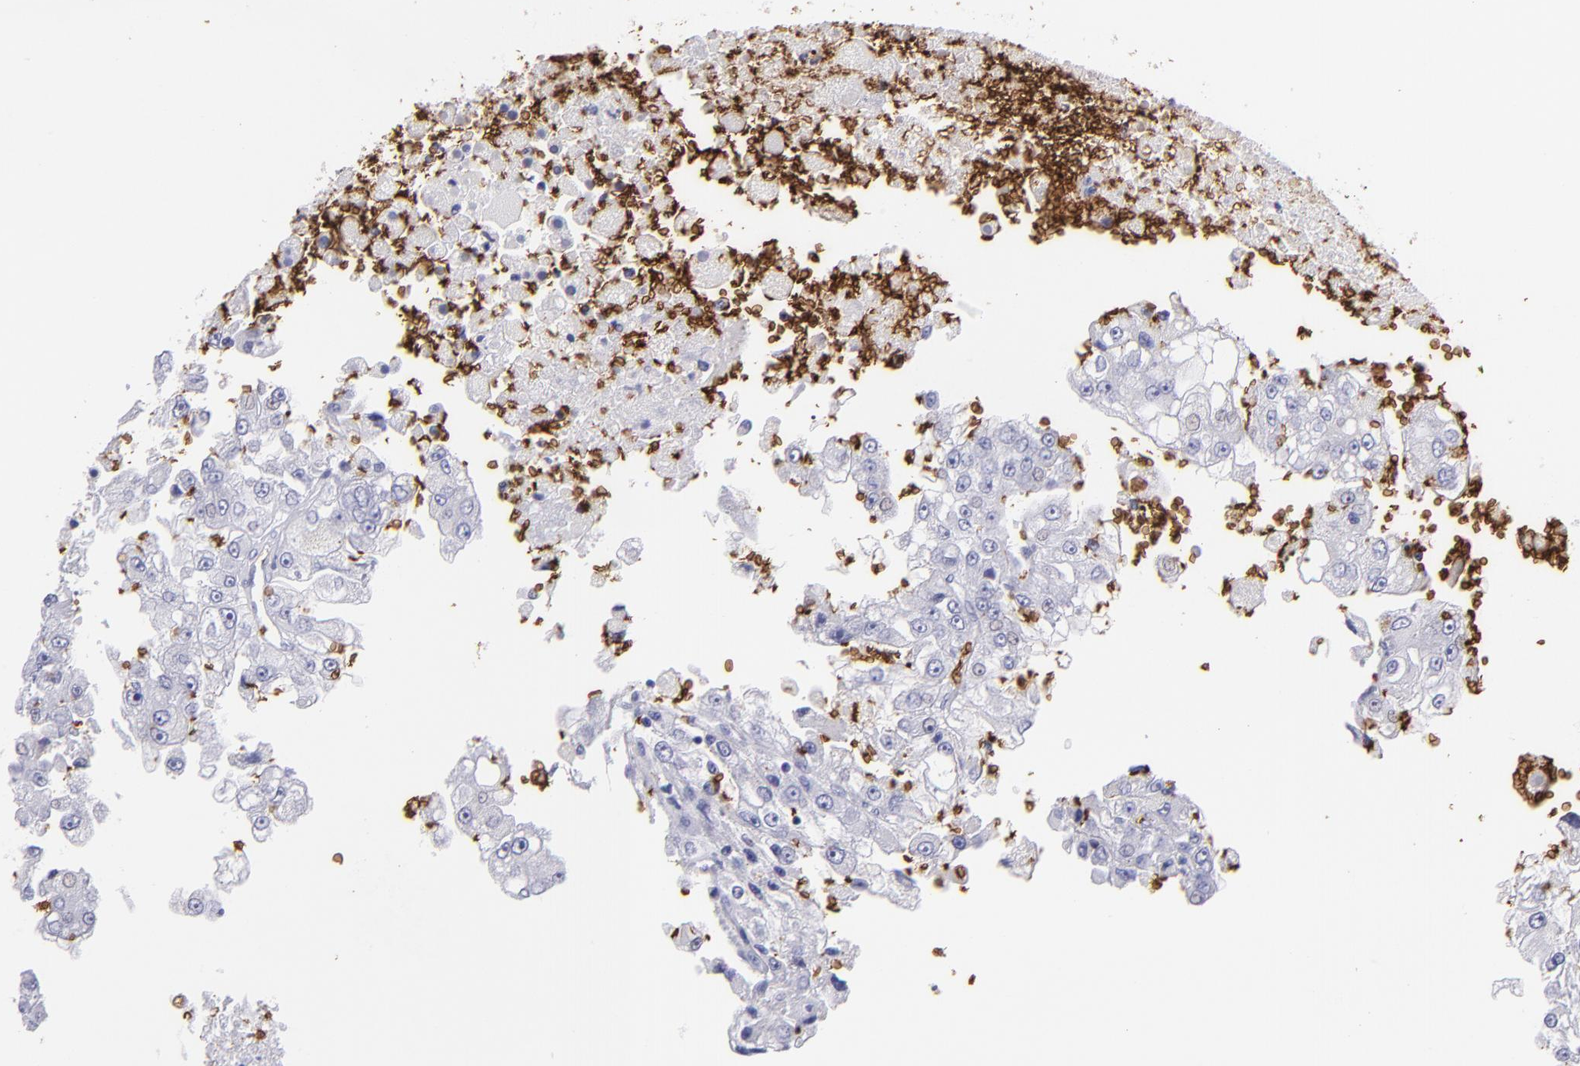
{"staining": {"intensity": "negative", "quantity": "none", "location": "none"}, "tissue": "renal cancer", "cell_type": "Tumor cells", "image_type": "cancer", "snomed": [{"axis": "morphology", "description": "Adenocarcinoma, NOS"}, {"axis": "topography", "description": "Kidney"}], "caption": "Tumor cells show no significant expression in adenocarcinoma (renal).", "gene": "GYPA", "patient": {"sex": "female", "age": 83}}